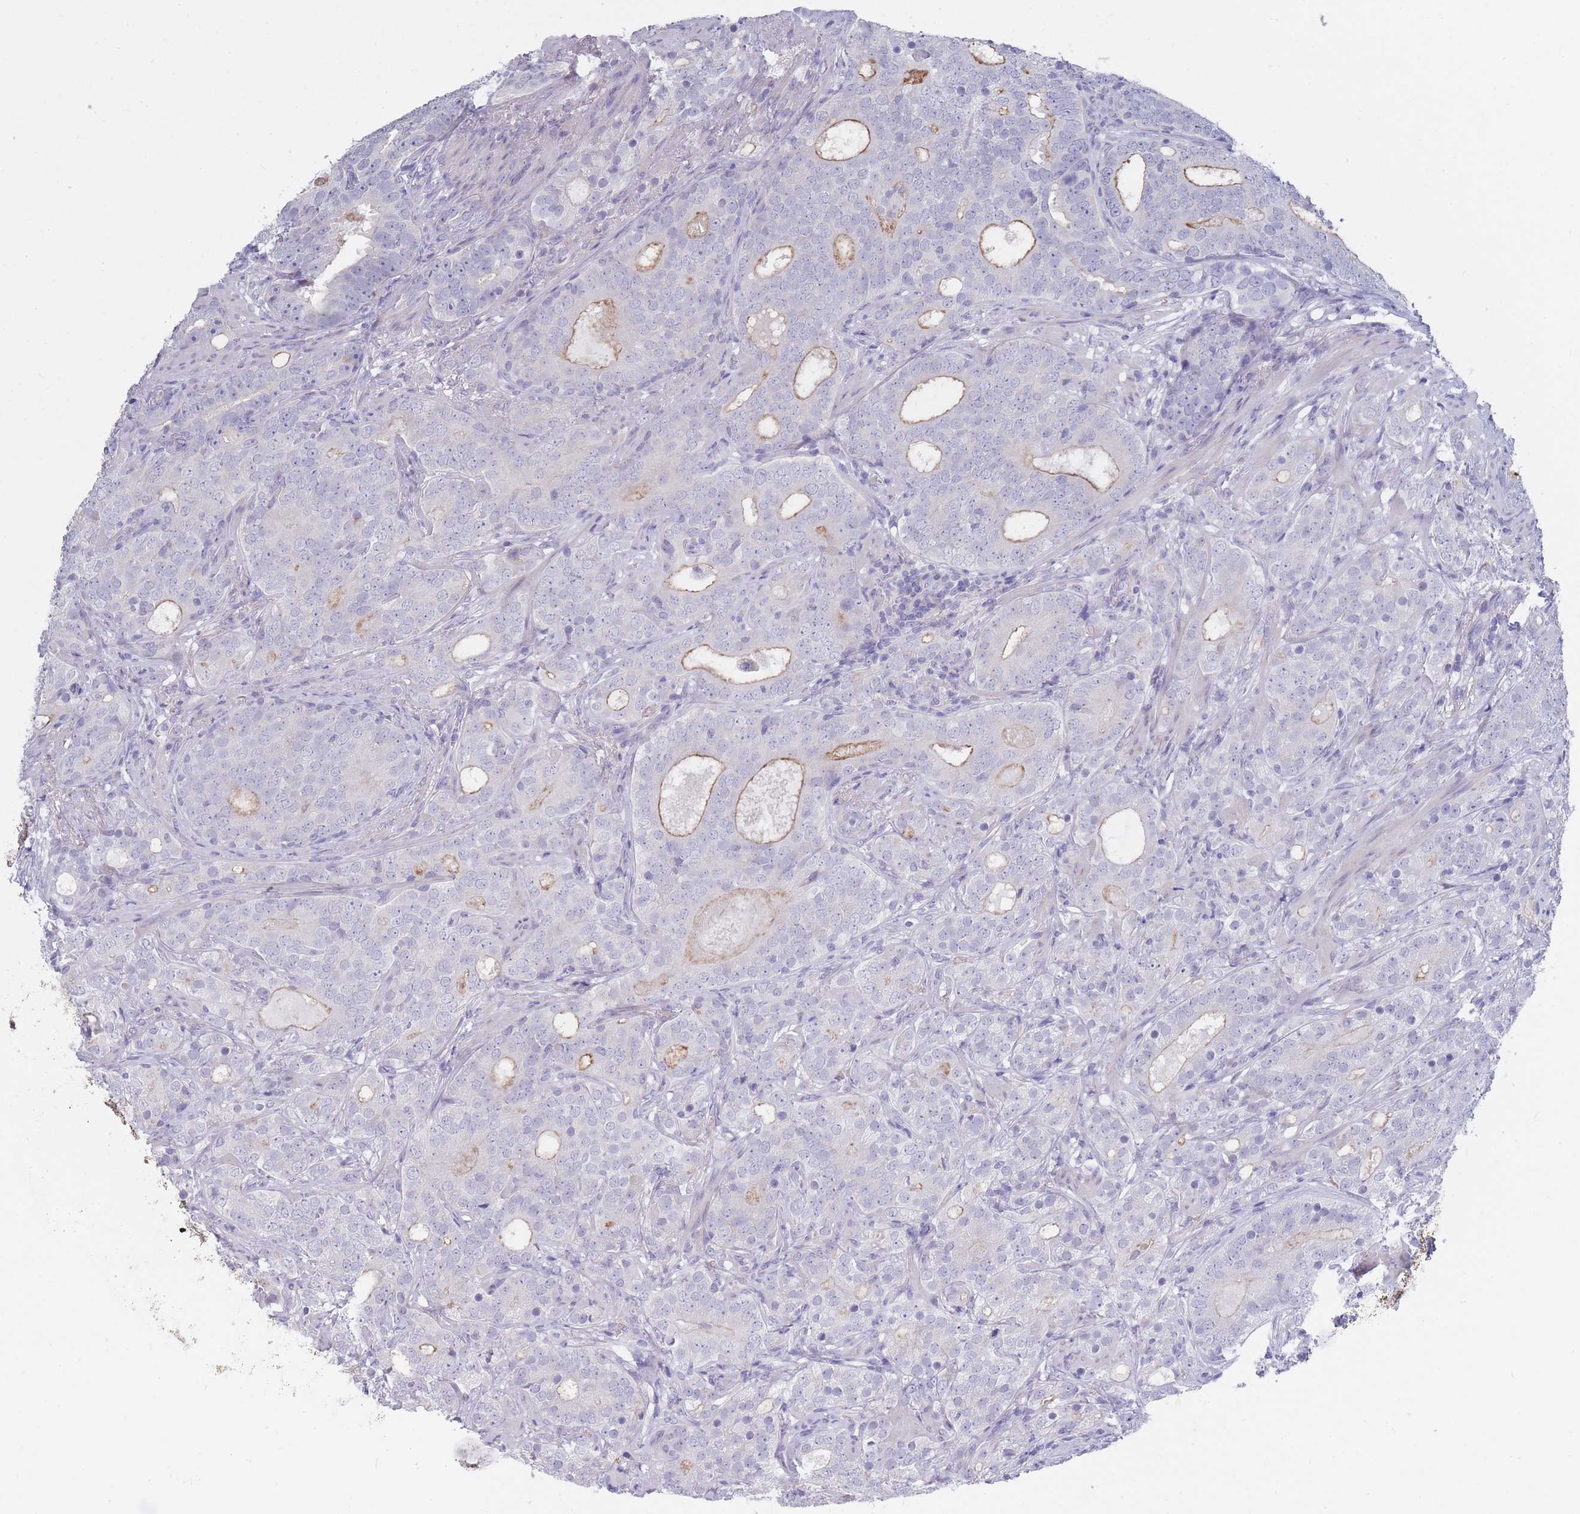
{"staining": {"intensity": "negative", "quantity": "none", "location": "none"}, "tissue": "prostate cancer", "cell_type": "Tumor cells", "image_type": "cancer", "snomed": [{"axis": "morphology", "description": "Adenocarcinoma, High grade"}, {"axis": "topography", "description": "Prostate"}], "caption": "DAB (3,3'-diaminobenzidine) immunohistochemical staining of prostate cancer (adenocarcinoma (high-grade)) shows no significant expression in tumor cells.", "gene": "PIGU", "patient": {"sex": "male", "age": 64}}